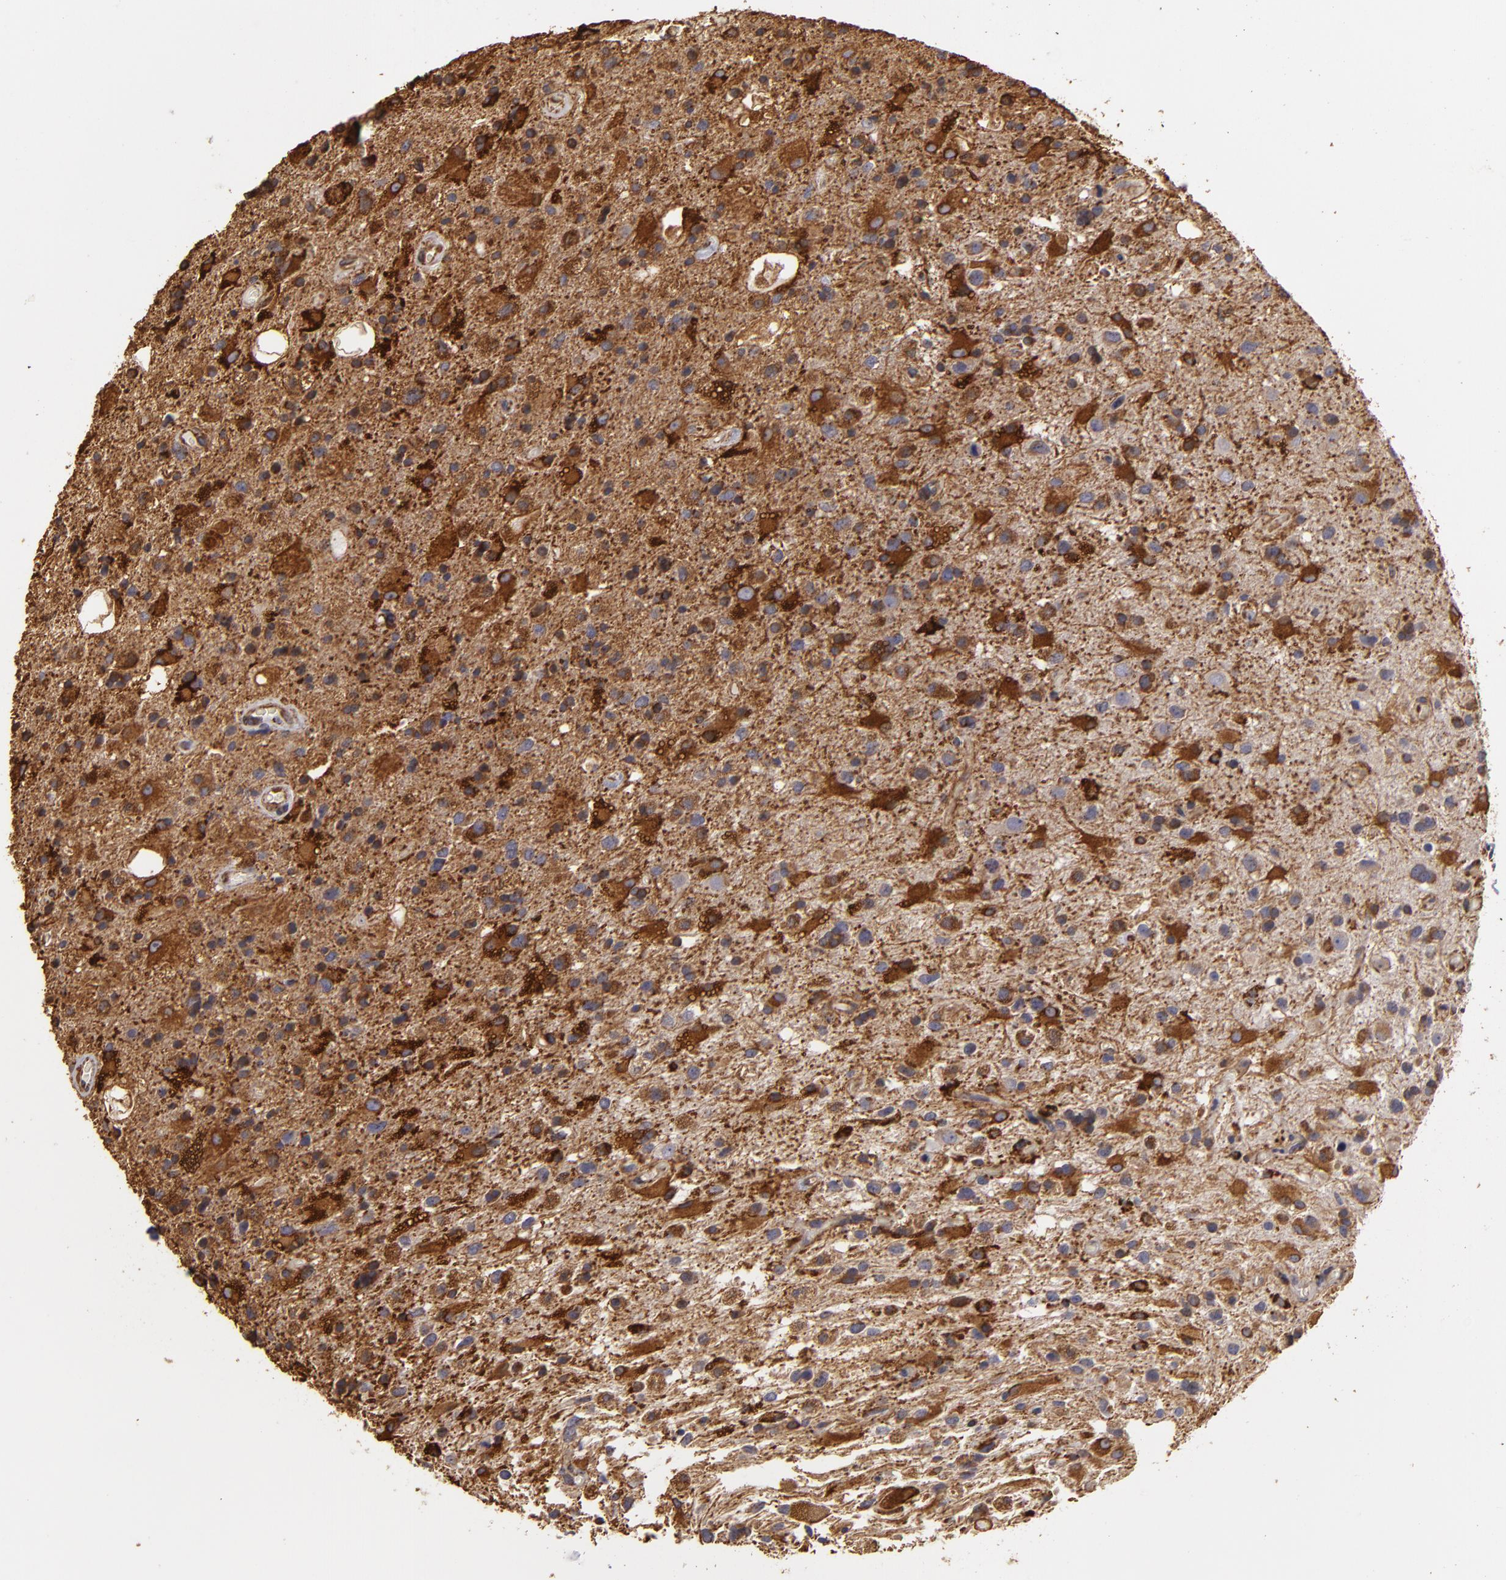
{"staining": {"intensity": "strong", "quantity": "25%-75%", "location": "cytoplasmic/membranous"}, "tissue": "glioma", "cell_type": "Tumor cells", "image_type": "cancer", "snomed": [{"axis": "morphology", "description": "Glioma, malignant, High grade"}, {"axis": "topography", "description": "Brain"}], "caption": "Glioma stained with a protein marker displays strong staining in tumor cells.", "gene": "CYB5R3", "patient": {"sex": "male", "age": 48}}